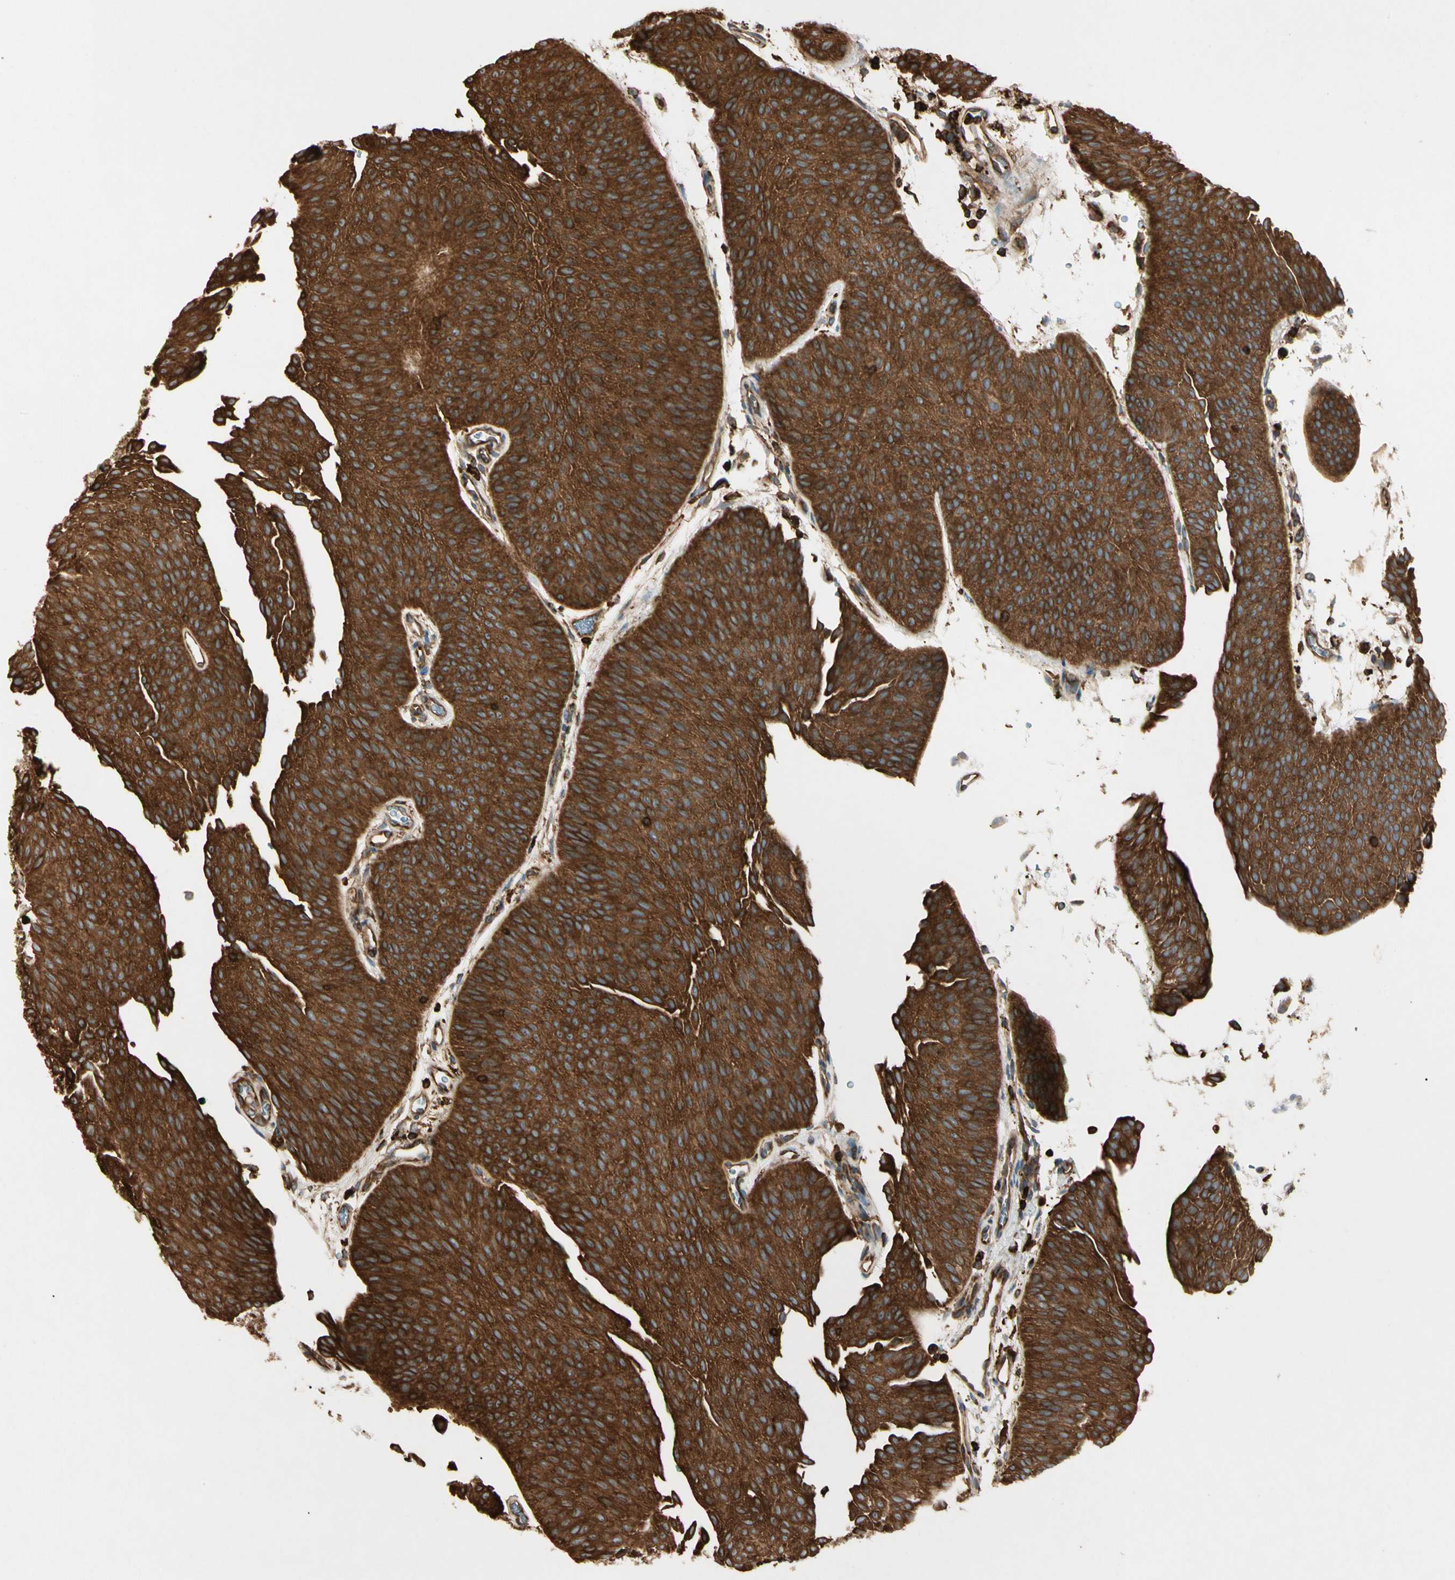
{"staining": {"intensity": "strong", "quantity": ">75%", "location": "cytoplasmic/membranous"}, "tissue": "urothelial cancer", "cell_type": "Tumor cells", "image_type": "cancer", "snomed": [{"axis": "morphology", "description": "Urothelial carcinoma, Low grade"}, {"axis": "topography", "description": "Urinary bladder"}], "caption": "Urothelial cancer stained with DAB (3,3'-diaminobenzidine) IHC demonstrates high levels of strong cytoplasmic/membranous expression in approximately >75% of tumor cells.", "gene": "ARPC2", "patient": {"sex": "female", "age": 60}}